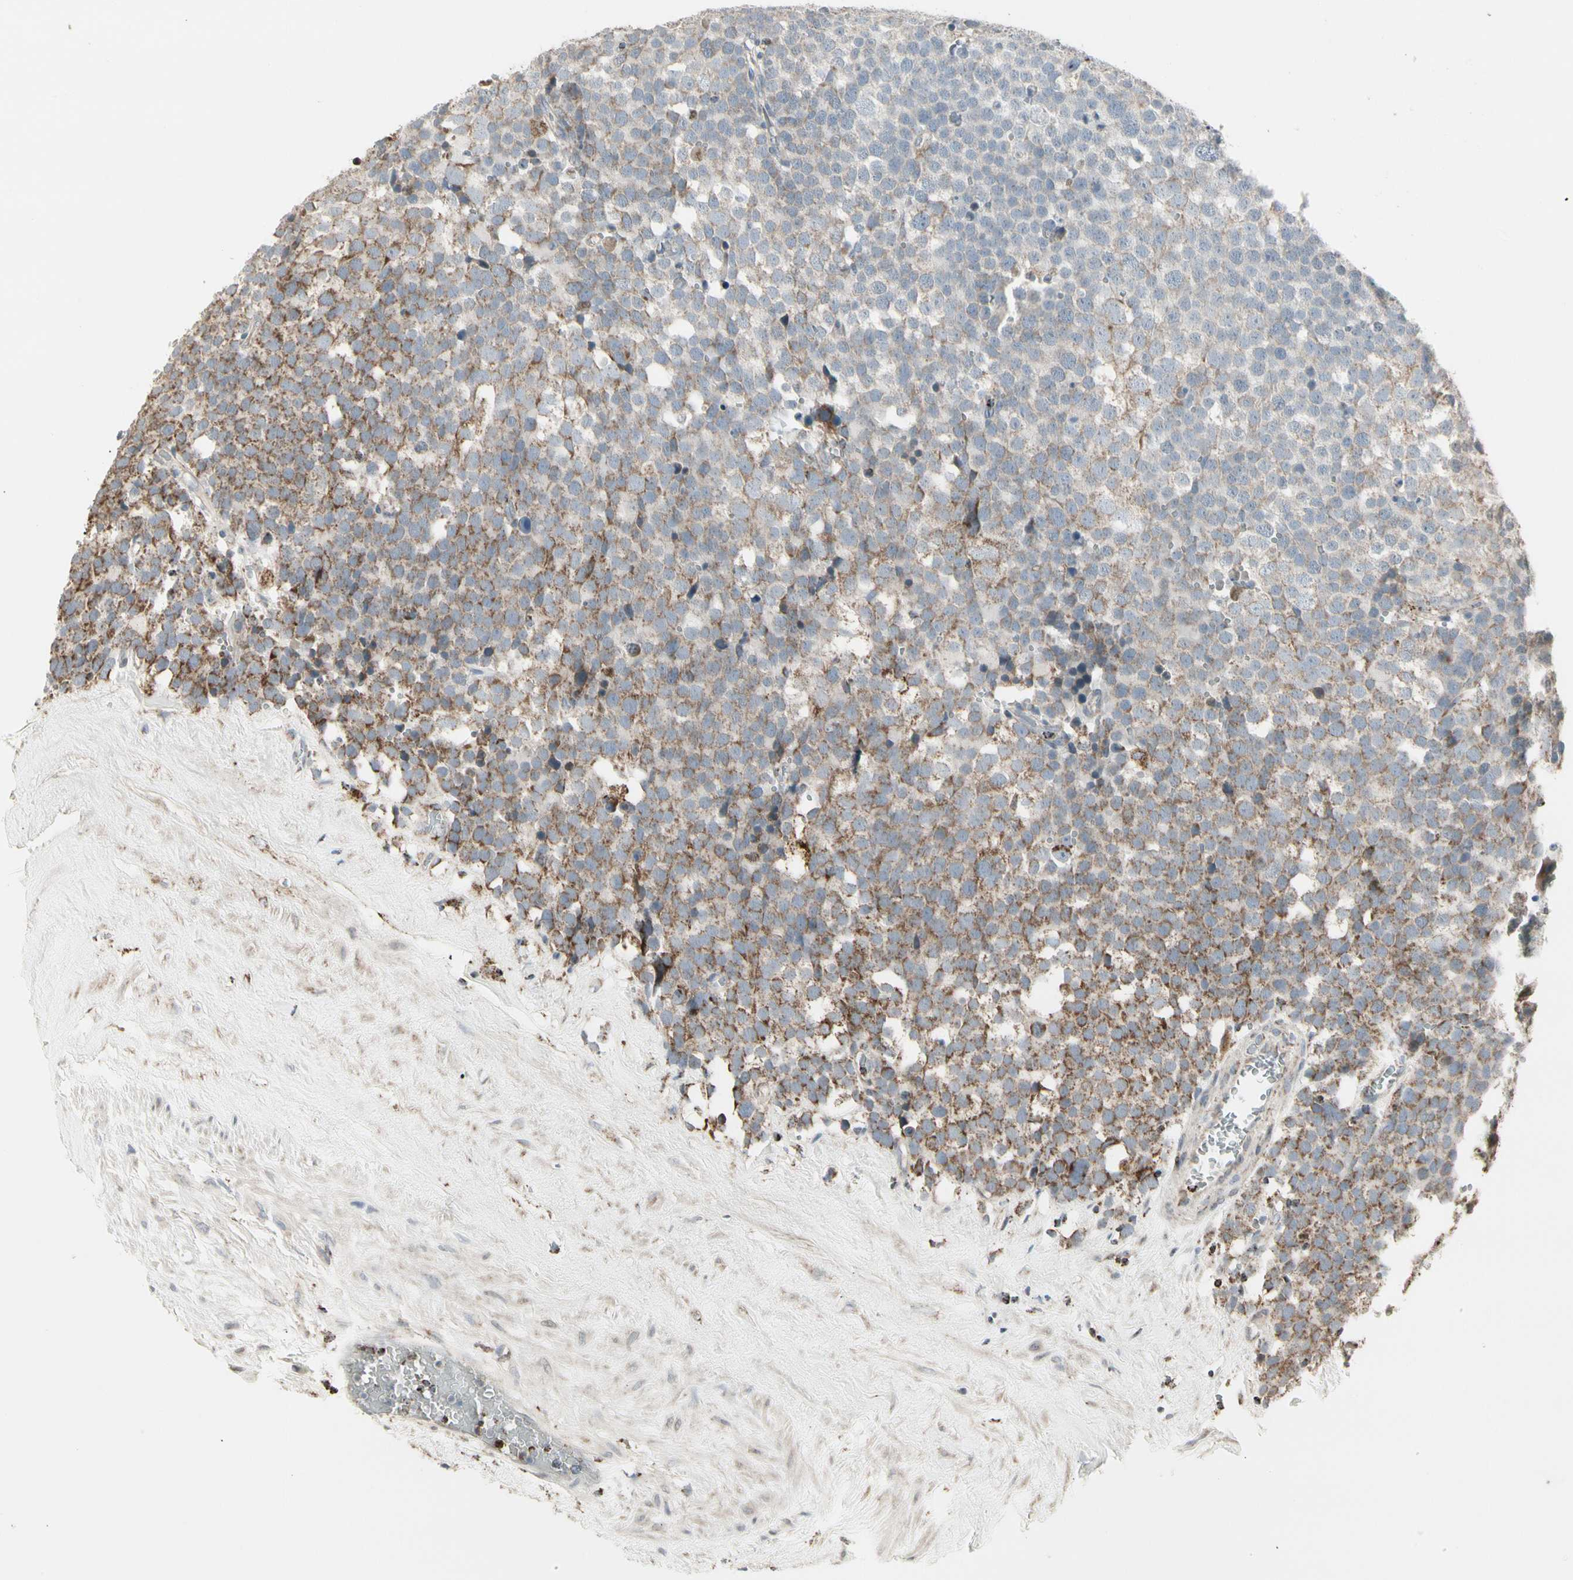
{"staining": {"intensity": "moderate", "quantity": "25%-75%", "location": "cytoplasmic/membranous"}, "tissue": "testis cancer", "cell_type": "Tumor cells", "image_type": "cancer", "snomed": [{"axis": "morphology", "description": "Seminoma, NOS"}, {"axis": "topography", "description": "Testis"}], "caption": "Immunohistochemistry (IHC) staining of testis seminoma, which shows medium levels of moderate cytoplasmic/membranous expression in approximately 25%-75% of tumor cells indicating moderate cytoplasmic/membranous protein positivity. The staining was performed using DAB (brown) for protein detection and nuclei were counterstained in hematoxylin (blue).", "gene": "TMEM176A", "patient": {"sex": "male", "age": 71}}